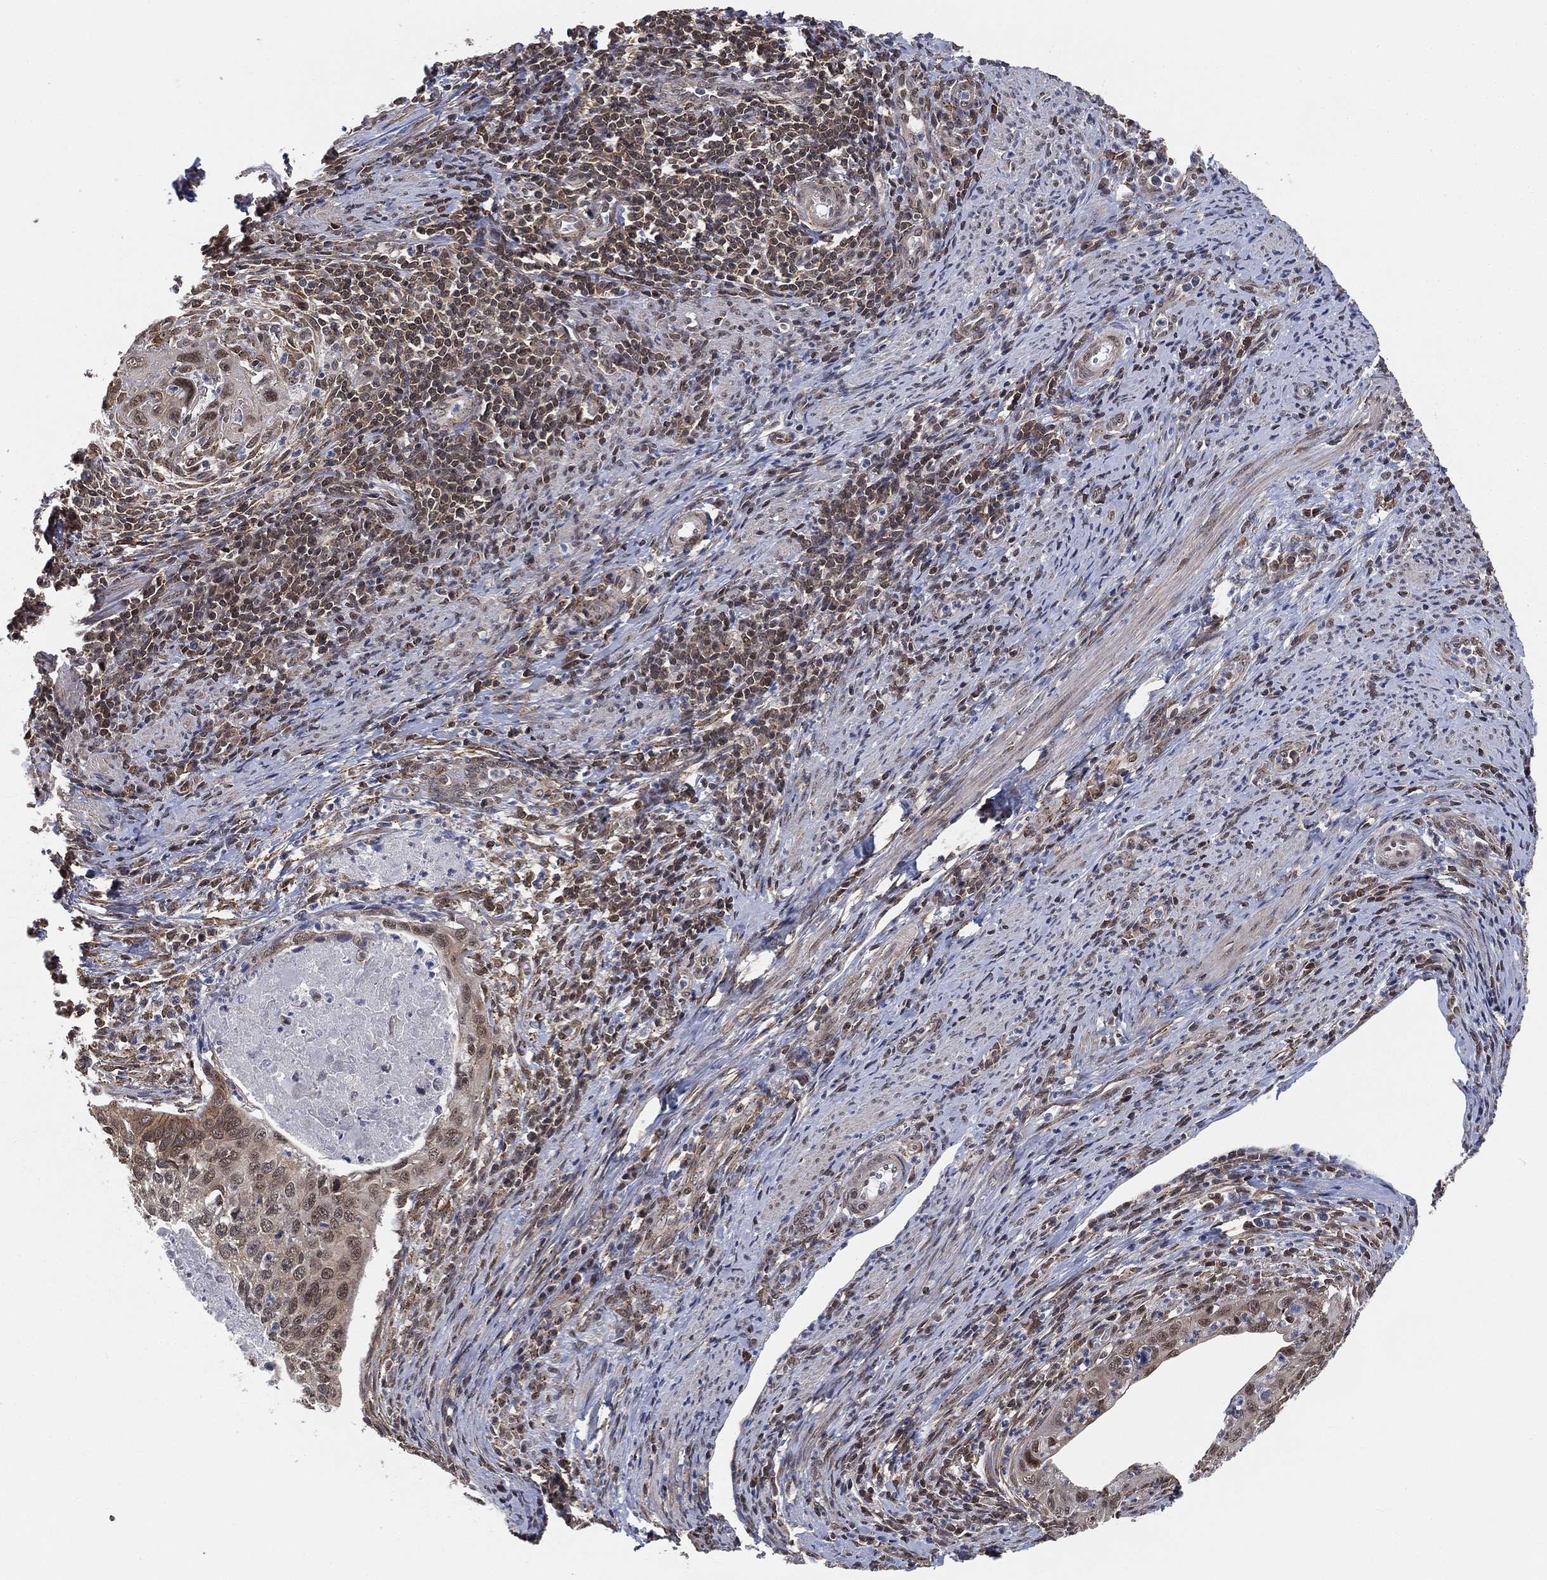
{"staining": {"intensity": "moderate", "quantity": "<25%", "location": "nuclear"}, "tissue": "cervical cancer", "cell_type": "Tumor cells", "image_type": "cancer", "snomed": [{"axis": "morphology", "description": "Squamous cell carcinoma, NOS"}, {"axis": "topography", "description": "Cervix"}], "caption": "Immunohistochemical staining of cervical cancer (squamous cell carcinoma) displays low levels of moderate nuclear staining in about <25% of tumor cells.", "gene": "RSRC2", "patient": {"sex": "female", "age": 26}}